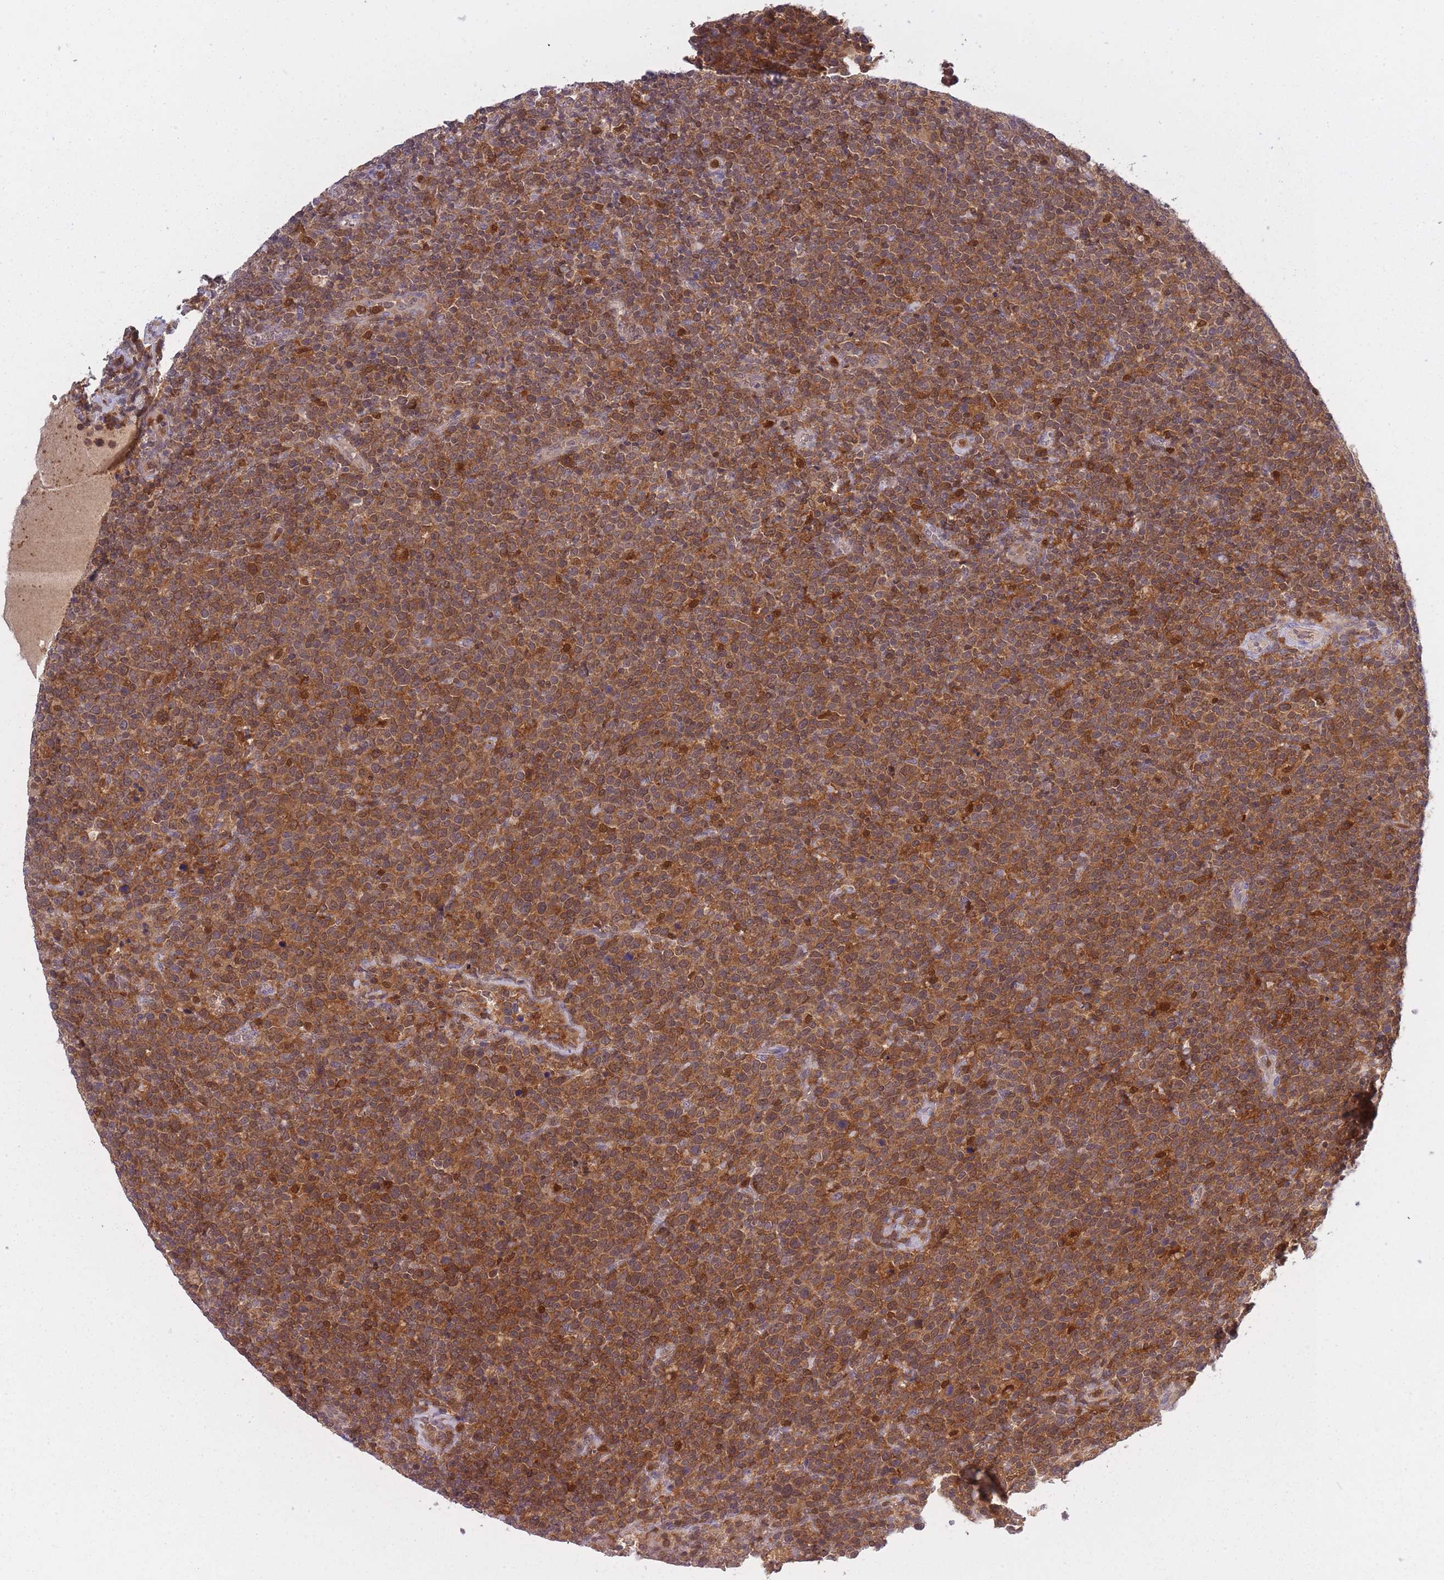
{"staining": {"intensity": "moderate", "quantity": ">75%", "location": "cytoplasmic/membranous,nuclear"}, "tissue": "lymphoma", "cell_type": "Tumor cells", "image_type": "cancer", "snomed": [{"axis": "morphology", "description": "Malignant lymphoma, non-Hodgkin's type, High grade"}, {"axis": "topography", "description": "Lymph node"}], "caption": "A medium amount of moderate cytoplasmic/membranous and nuclear expression is appreciated in approximately >75% of tumor cells in lymphoma tissue. The protein is stained brown, and the nuclei are stained in blue (DAB IHC with brightfield microscopy, high magnification).", "gene": "CXorf38", "patient": {"sex": "male", "age": 61}}